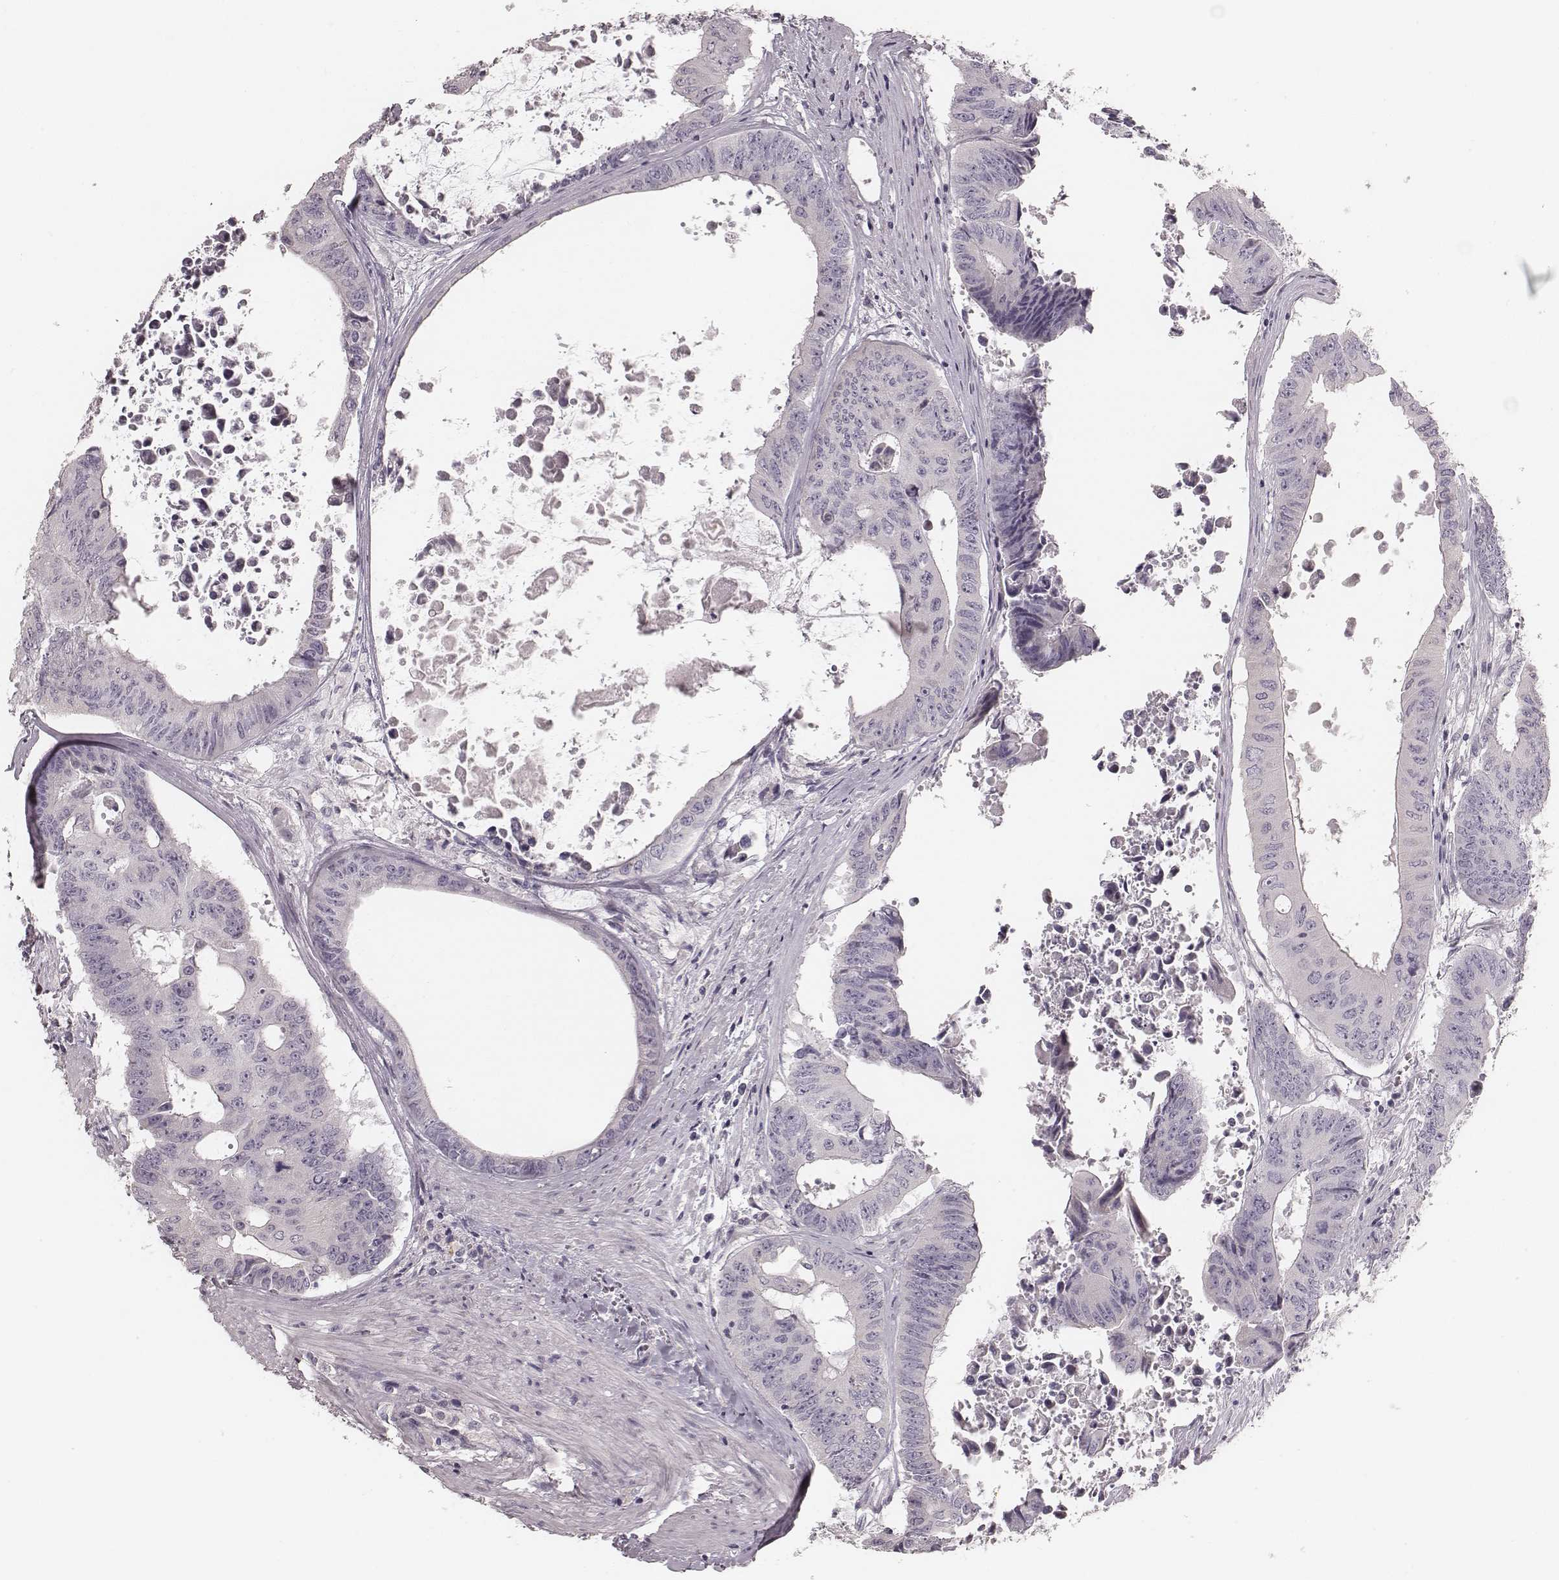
{"staining": {"intensity": "negative", "quantity": "none", "location": "none"}, "tissue": "colorectal cancer", "cell_type": "Tumor cells", "image_type": "cancer", "snomed": [{"axis": "morphology", "description": "Adenocarcinoma, NOS"}, {"axis": "topography", "description": "Rectum"}], "caption": "IHC of colorectal cancer (adenocarcinoma) demonstrates no expression in tumor cells.", "gene": "ZP4", "patient": {"sex": "male", "age": 59}}